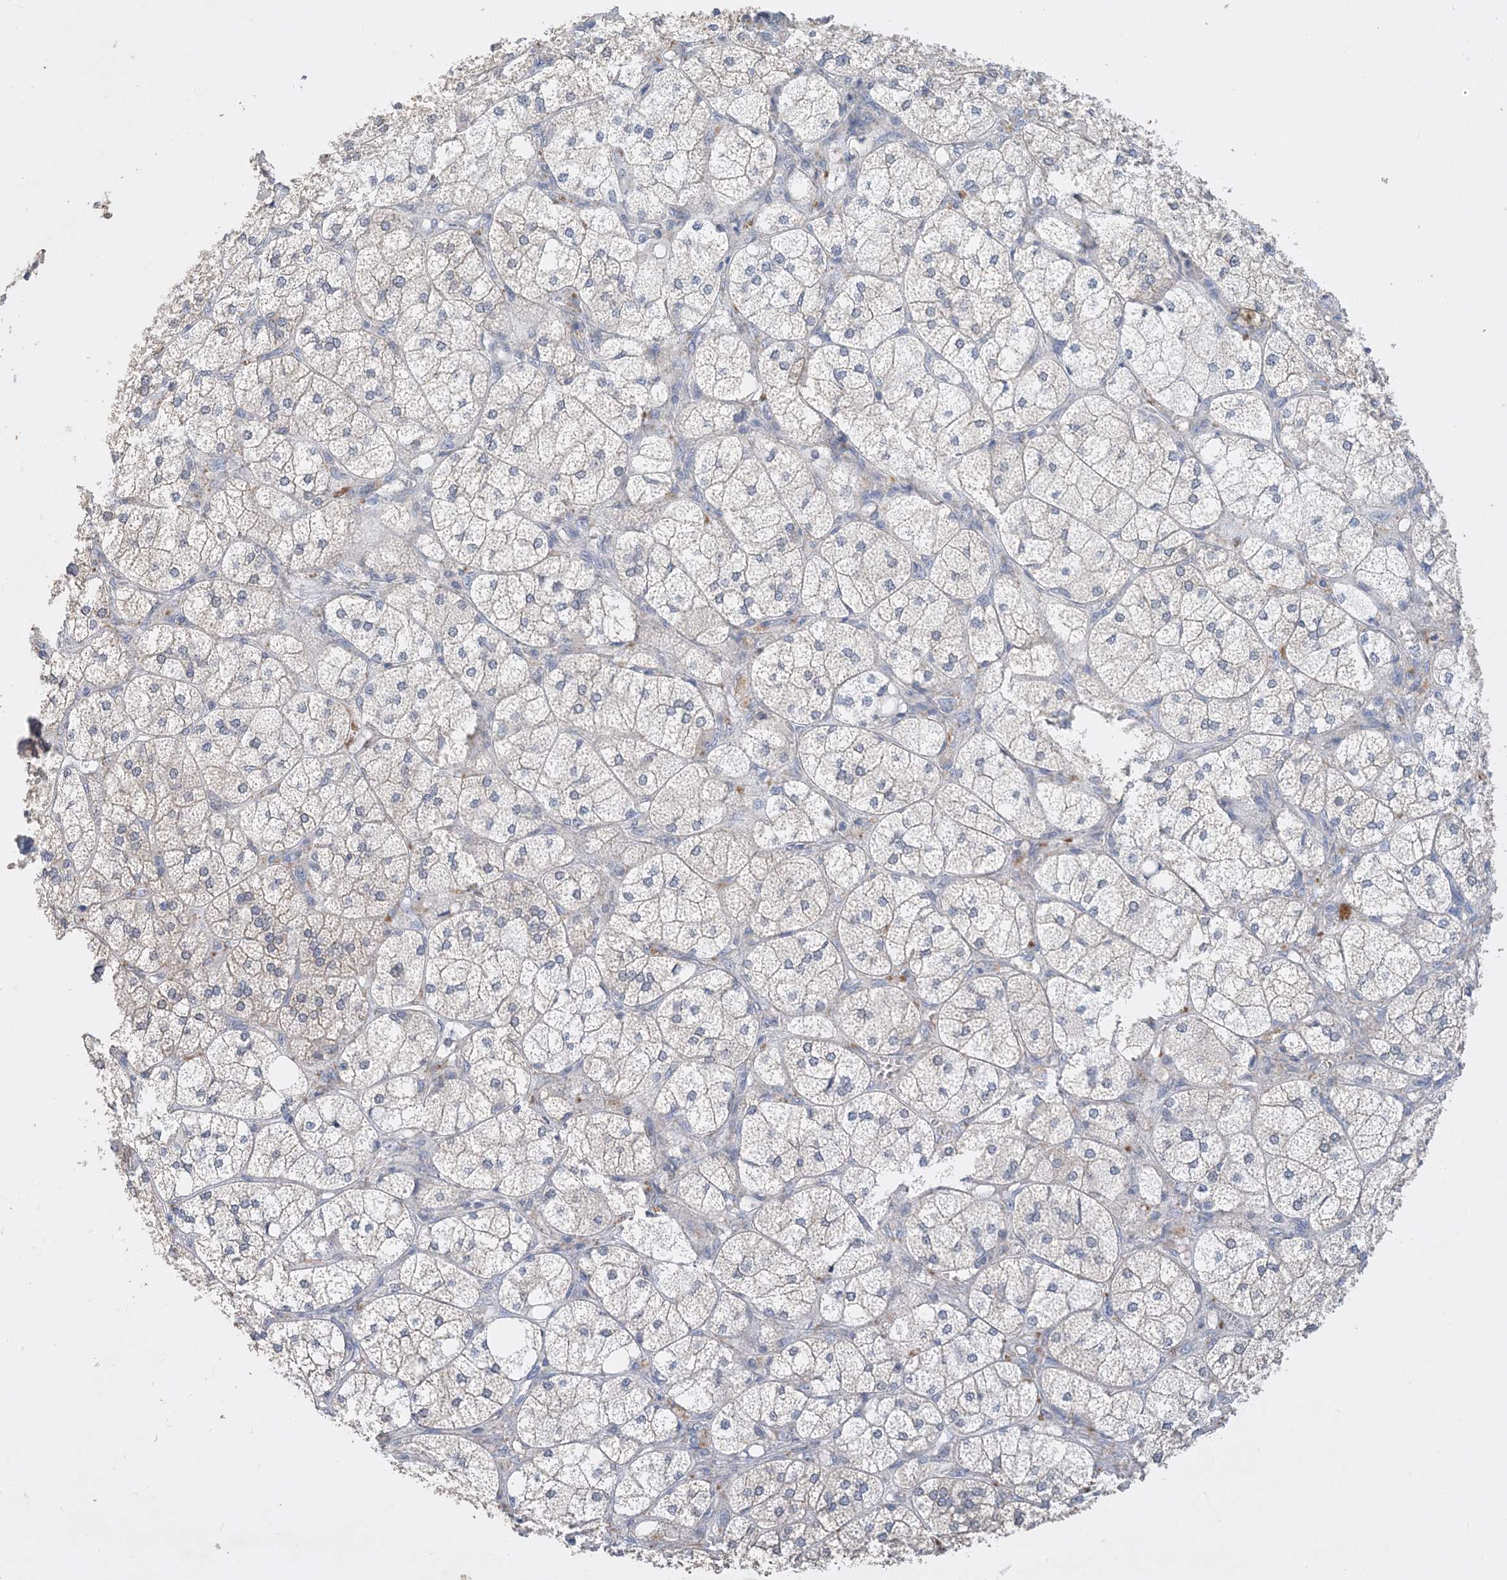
{"staining": {"intensity": "moderate", "quantity": "<25%", "location": "cytoplasmic/membranous"}, "tissue": "adrenal gland", "cell_type": "Glandular cells", "image_type": "normal", "snomed": [{"axis": "morphology", "description": "Normal tissue, NOS"}, {"axis": "topography", "description": "Adrenal gland"}], "caption": "Immunohistochemistry (IHC) (DAB) staining of benign adrenal gland exhibits moderate cytoplasmic/membranous protein expression in about <25% of glandular cells. Ihc stains the protein in brown and the nuclei are stained blue.", "gene": "KPRP", "patient": {"sex": "female", "age": 61}}